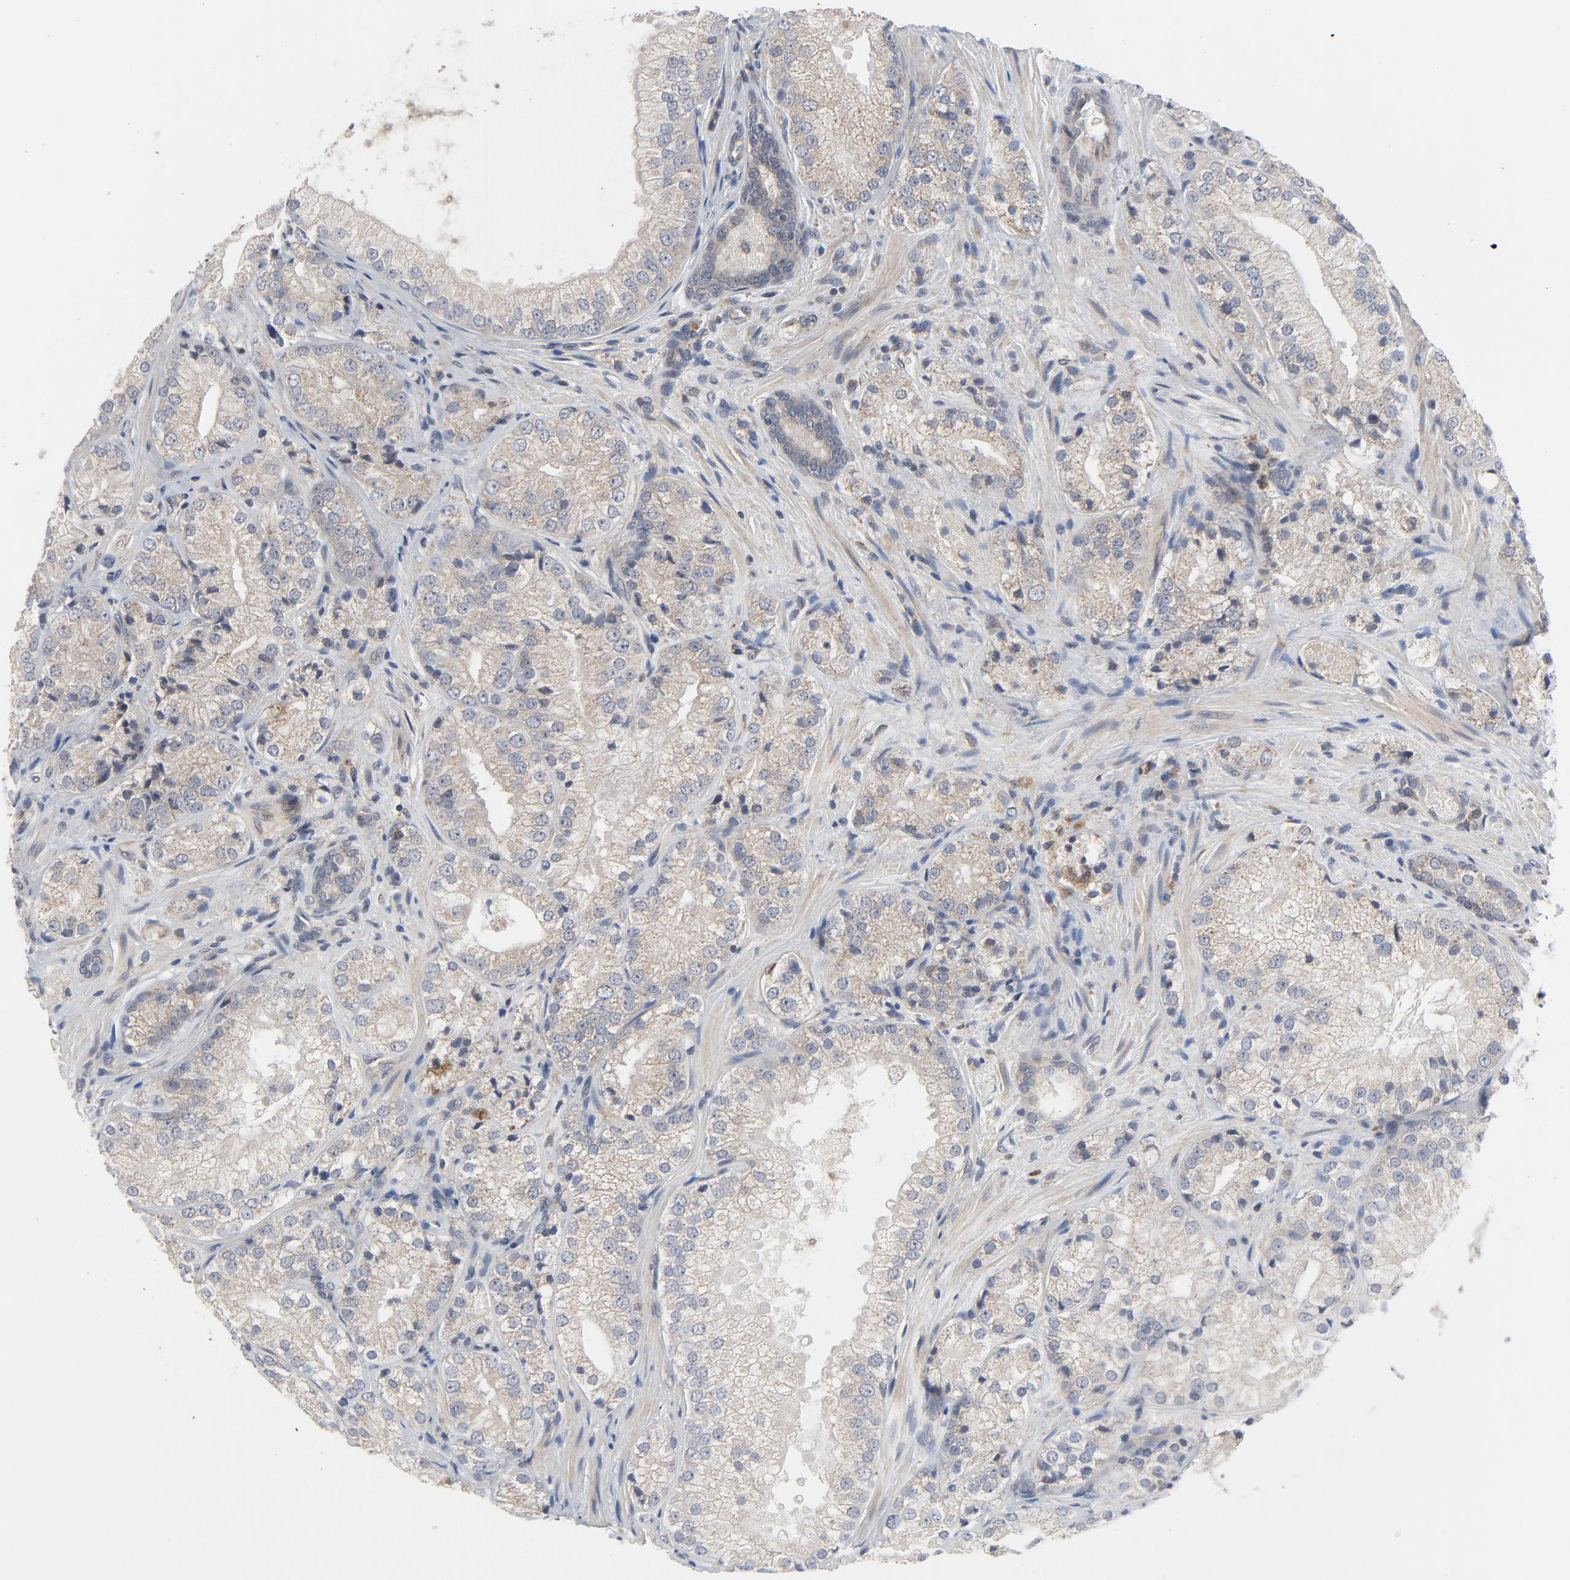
{"staining": {"intensity": "weak", "quantity": ">75%", "location": "cytoplasmic/membranous"}, "tissue": "prostate cancer", "cell_type": "Tumor cells", "image_type": "cancer", "snomed": [{"axis": "morphology", "description": "Adenocarcinoma, Low grade"}, {"axis": "topography", "description": "Prostate"}], "caption": "Immunohistochemistry (IHC) histopathology image of human low-grade adenocarcinoma (prostate) stained for a protein (brown), which displays low levels of weak cytoplasmic/membranous expression in approximately >75% of tumor cells.", "gene": "C14orf119", "patient": {"sex": "male", "age": 60}}